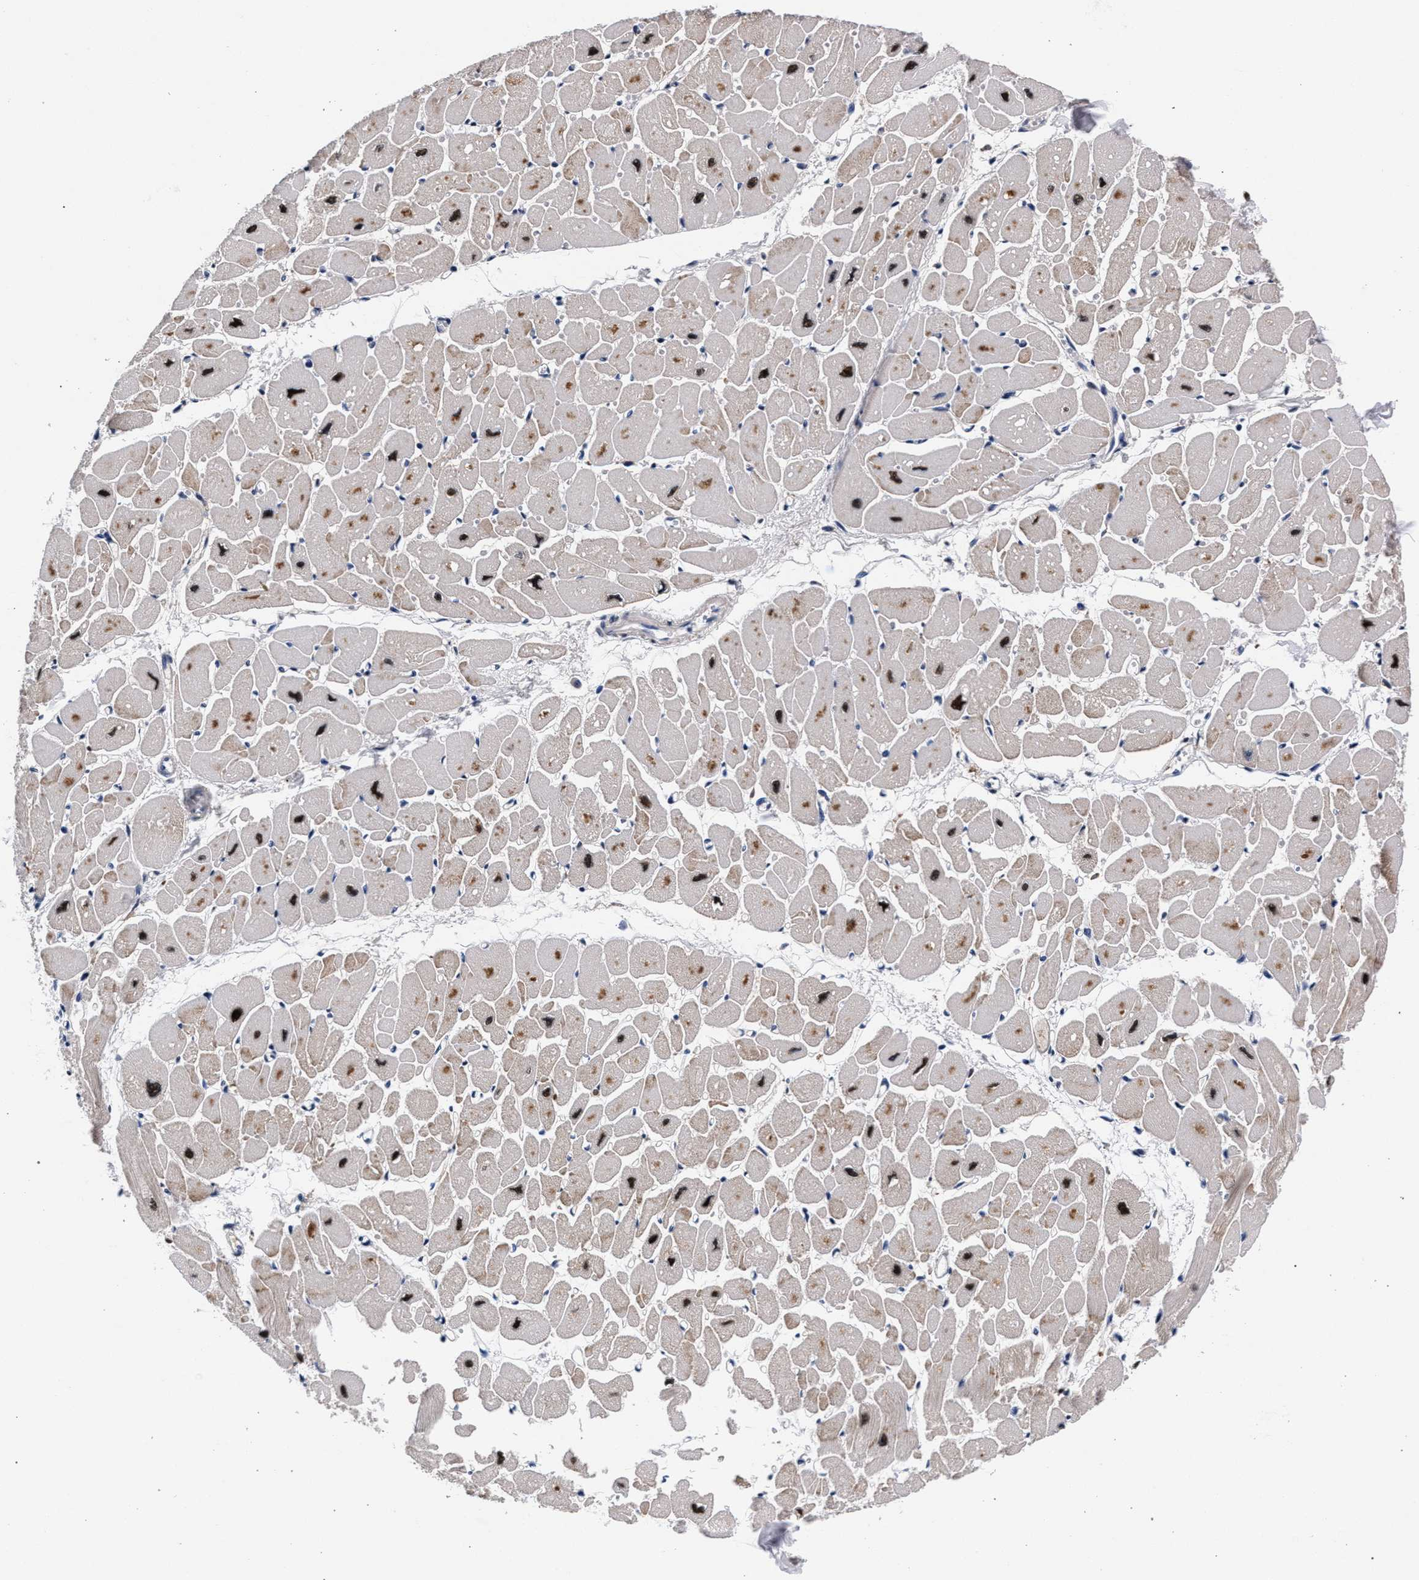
{"staining": {"intensity": "moderate", "quantity": "25%-75%", "location": "cytoplasmic/membranous,nuclear"}, "tissue": "heart muscle", "cell_type": "Cardiomyocytes", "image_type": "normal", "snomed": [{"axis": "morphology", "description": "Normal tissue, NOS"}, {"axis": "topography", "description": "Heart"}], "caption": "Immunohistochemistry (DAB (3,3'-diaminobenzidine)) staining of benign human heart muscle displays moderate cytoplasmic/membranous,nuclear protein staining in approximately 25%-75% of cardiomyocytes. The protein of interest is stained brown, and the nuclei are stained in blue (DAB IHC with brightfield microscopy, high magnification).", "gene": "ZNF462", "patient": {"sex": "female", "age": 54}}